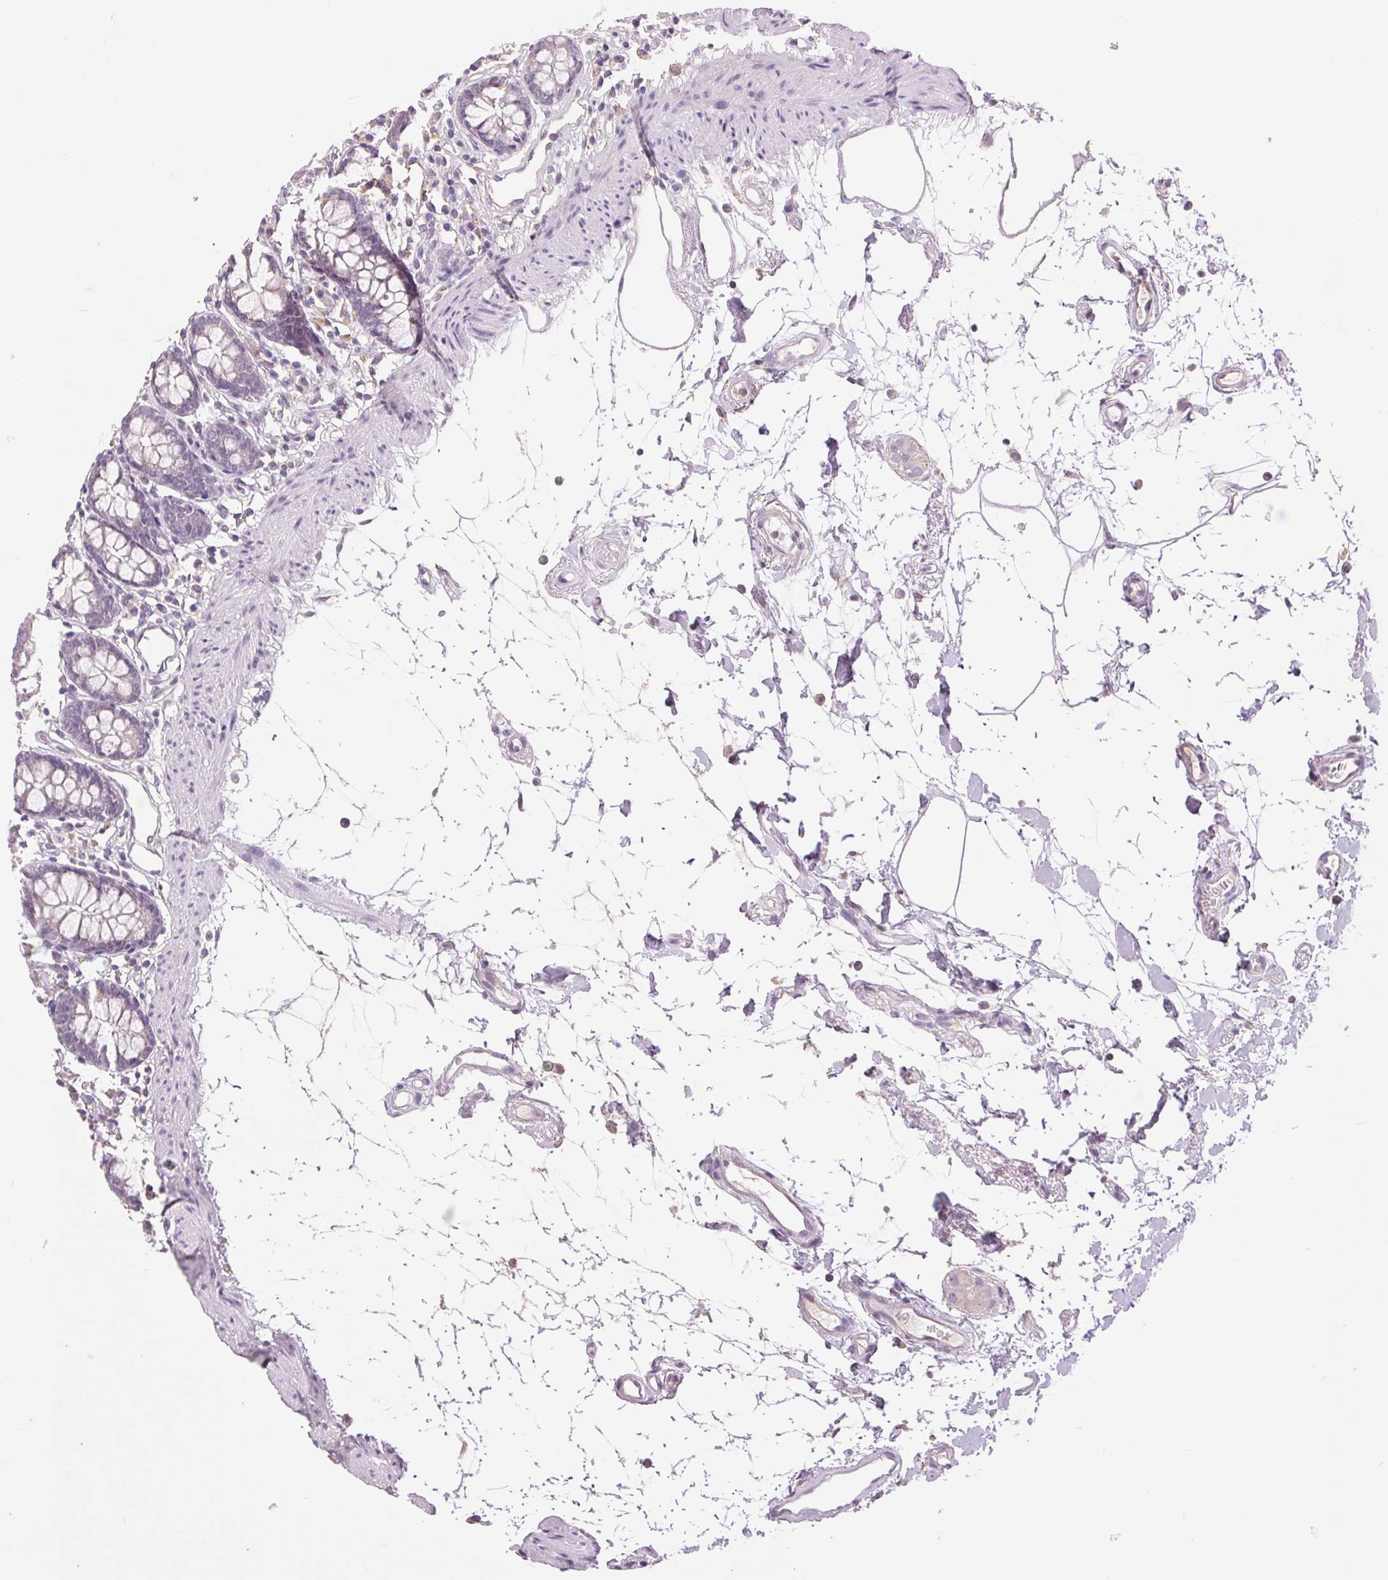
{"staining": {"intensity": "negative", "quantity": "none", "location": "none"}, "tissue": "colon", "cell_type": "Endothelial cells", "image_type": "normal", "snomed": [{"axis": "morphology", "description": "Normal tissue, NOS"}, {"axis": "topography", "description": "Colon"}], "caption": "Immunohistochemistry histopathology image of unremarkable human colon stained for a protein (brown), which exhibits no expression in endothelial cells. (Immunohistochemistry, brightfield microscopy, high magnification).", "gene": "FXYD4", "patient": {"sex": "female", "age": 84}}